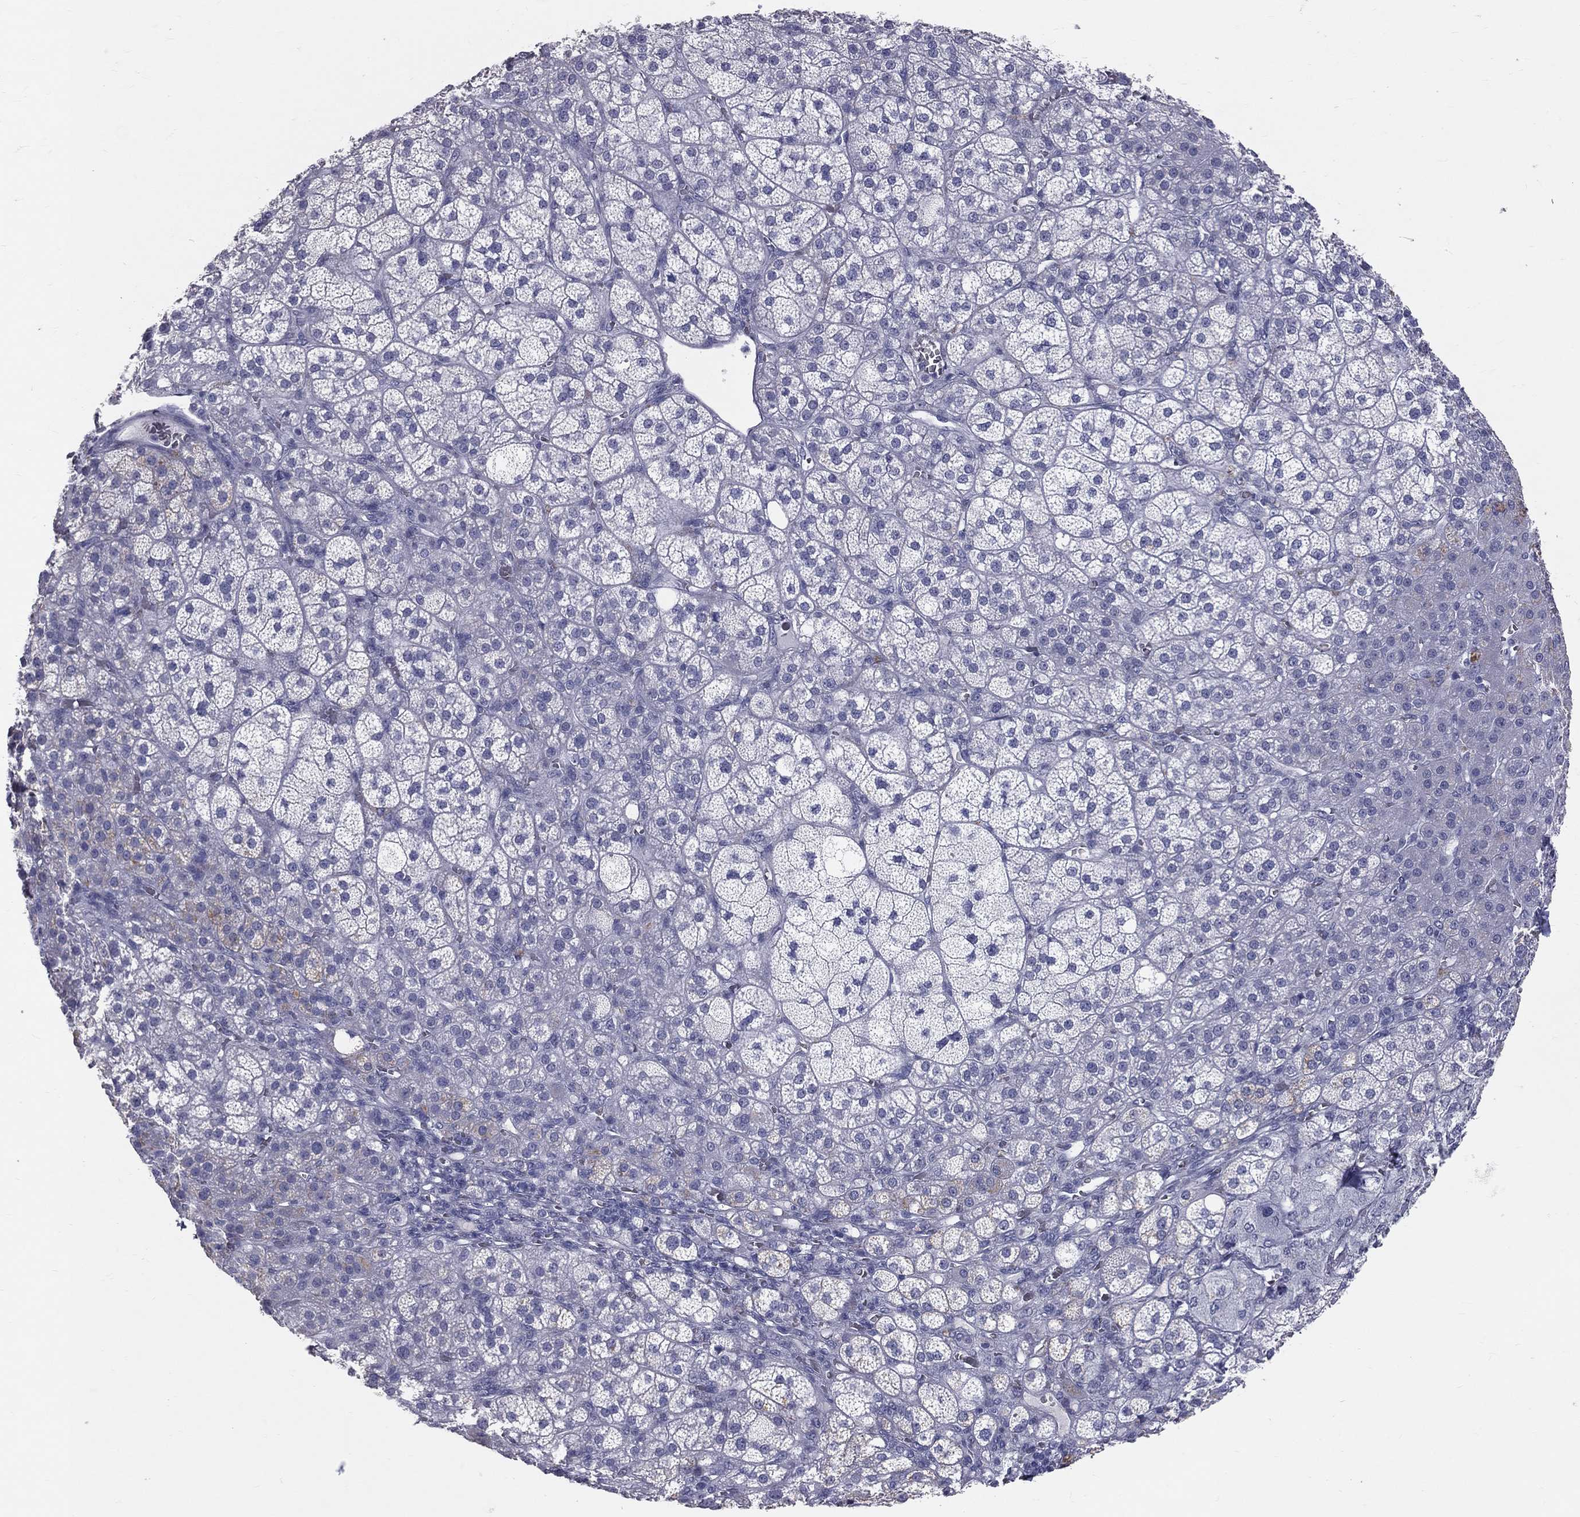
{"staining": {"intensity": "negative", "quantity": "none", "location": "none"}, "tissue": "adrenal gland", "cell_type": "Glandular cells", "image_type": "normal", "snomed": [{"axis": "morphology", "description": "Normal tissue, NOS"}, {"axis": "topography", "description": "Adrenal gland"}], "caption": "Immunohistochemistry of benign human adrenal gland reveals no staining in glandular cells.", "gene": "TFPI2", "patient": {"sex": "female", "age": 60}}